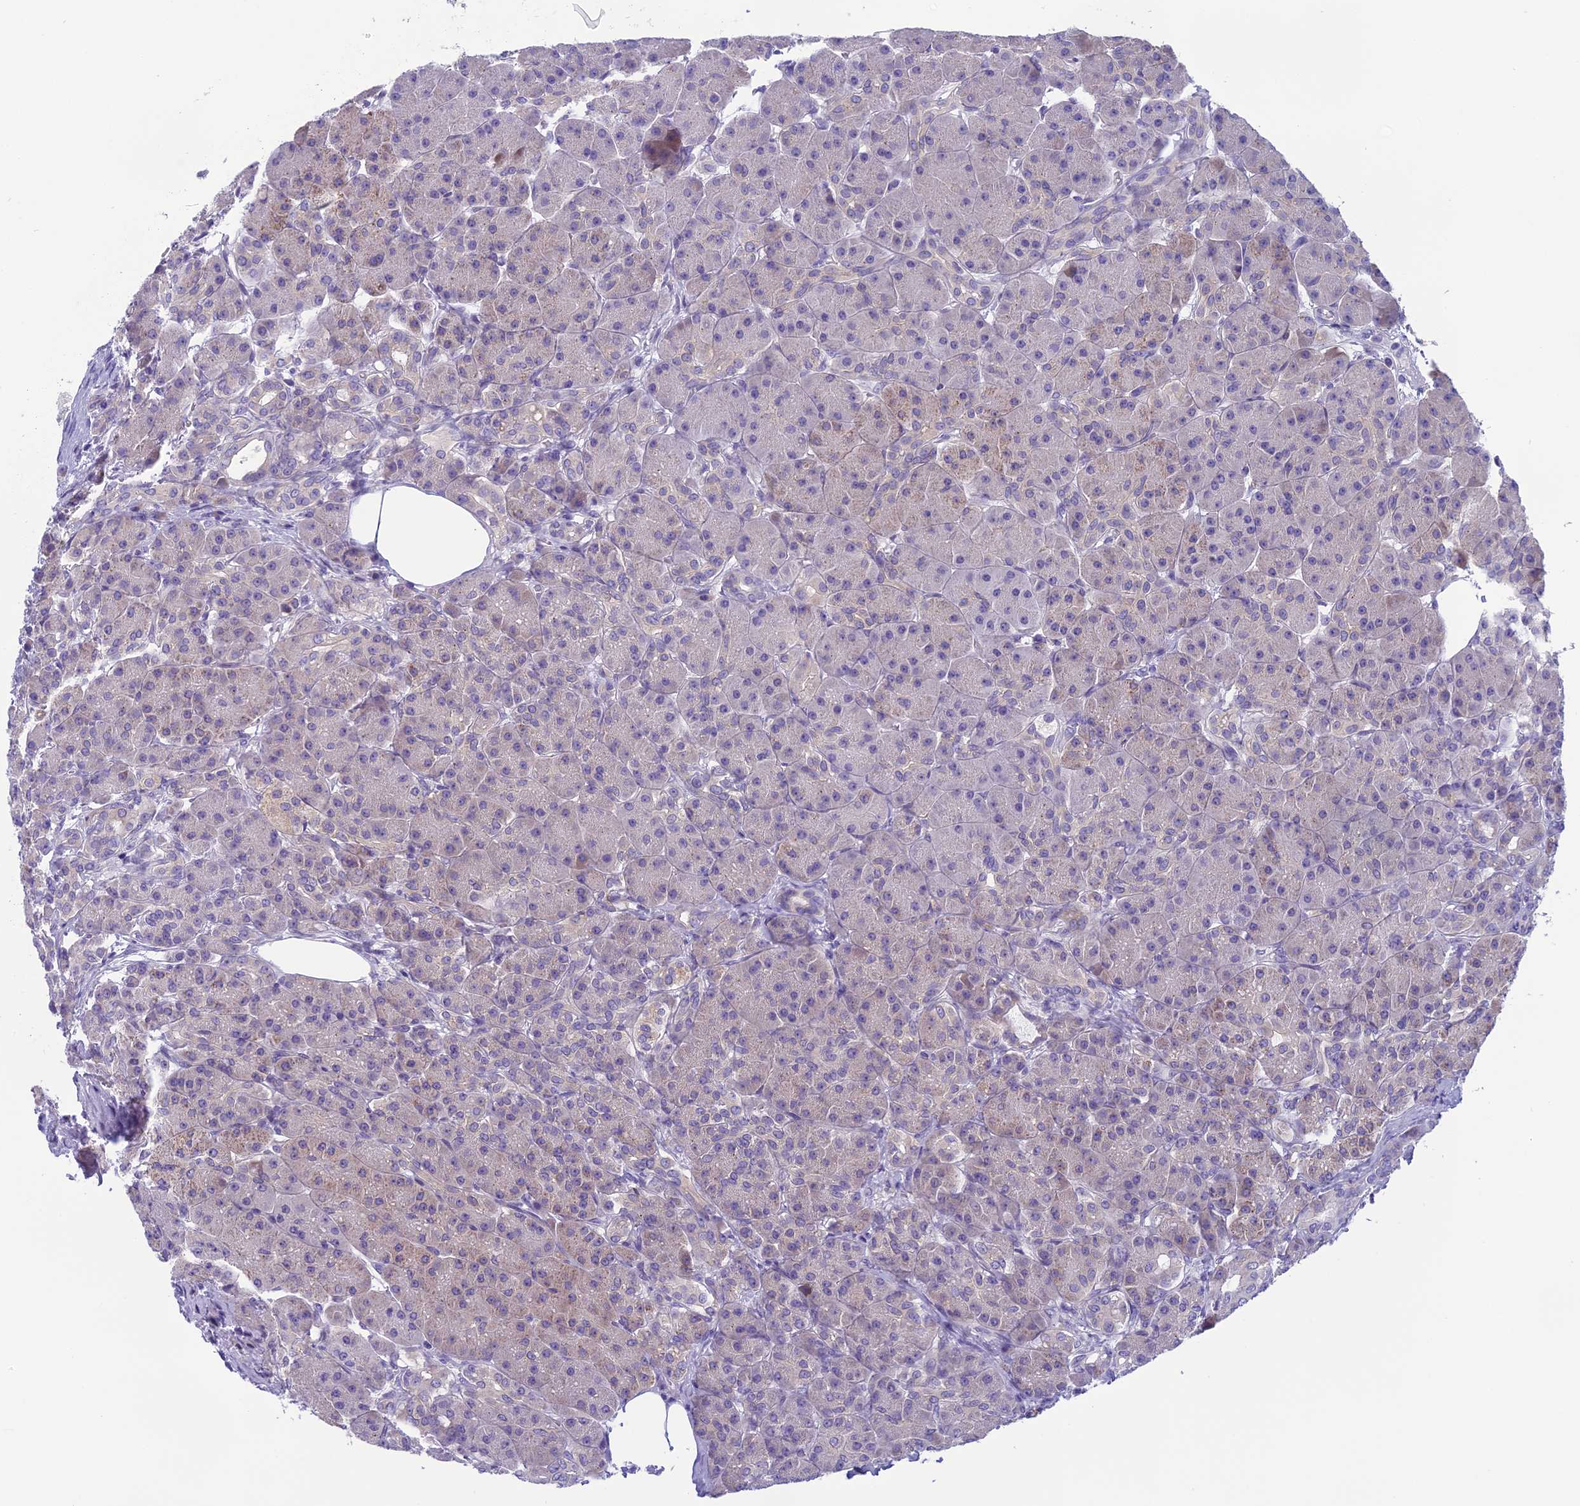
{"staining": {"intensity": "weak", "quantity": "<25%", "location": "cytoplasmic/membranous"}, "tissue": "pancreas", "cell_type": "Exocrine glandular cells", "image_type": "normal", "snomed": [{"axis": "morphology", "description": "Normal tissue, NOS"}, {"axis": "topography", "description": "Pancreas"}], "caption": "Exocrine glandular cells show no significant protein positivity in normal pancreas.", "gene": "ARHGEF37", "patient": {"sex": "male", "age": 63}}